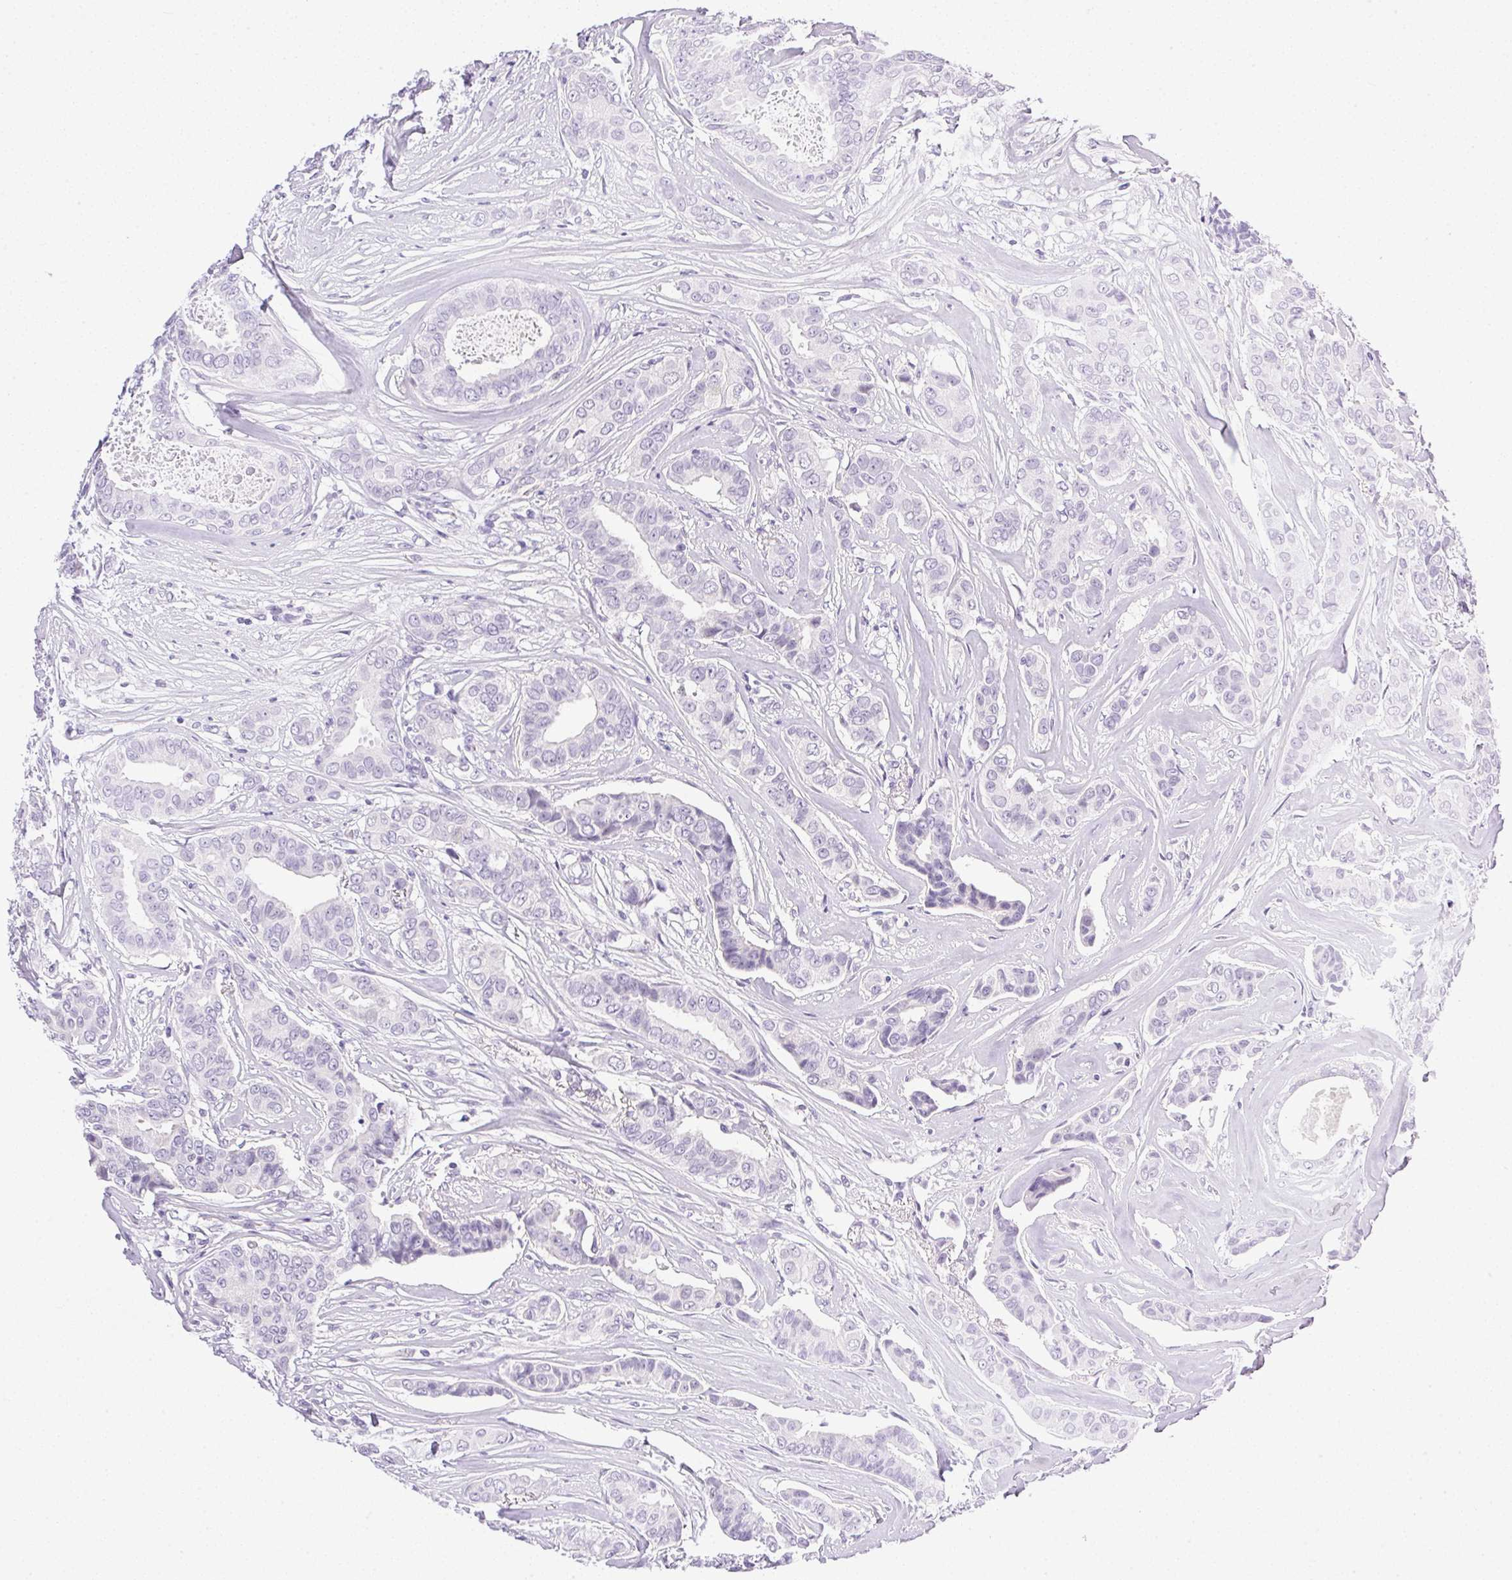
{"staining": {"intensity": "negative", "quantity": "none", "location": "none"}, "tissue": "breast cancer", "cell_type": "Tumor cells", "image_type": "cancer", "snomed": [{"axis": "morphology", "description": "Duct carcinoma"}, {"axis": "topography", "description": "Breast"}], "caption": "IHC photomicrograph of neoplastic tissue: breast cancer stained with DAB shows no significant protein positivity in tumor cells.", "gene": "ATP6V0A4", "patient": {"sex": "female", "age": 45}}